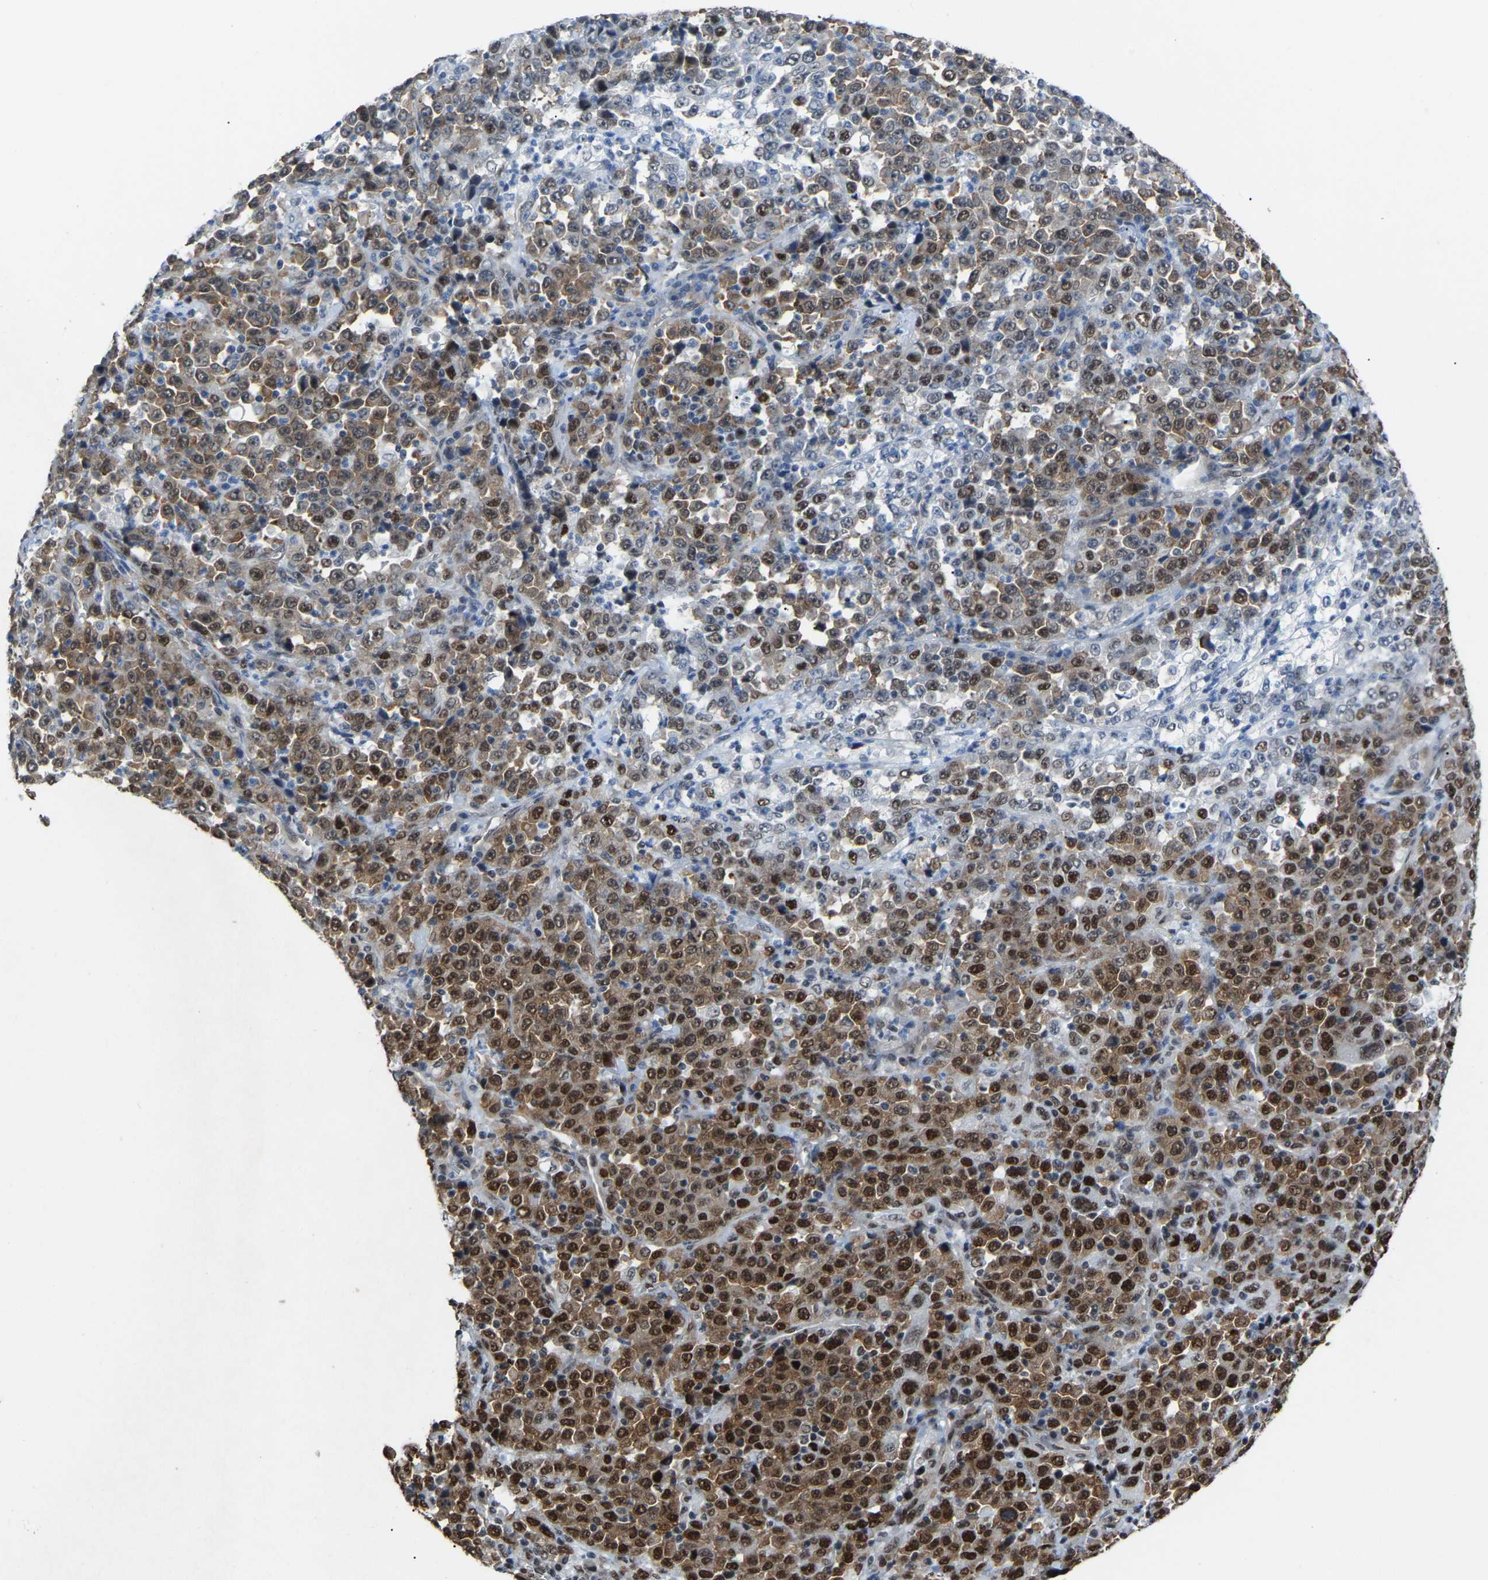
{"staining": {"intensity": "moderate", "quantity": ">75%", "location": "cytoplasmic/membranous,nuclear"}, "tissue": "stomach cancer", "cell_type": "Tumor cells", "image_type": "cancer", "snomed": [{"axis": "morphology", "description": "Normal tissue, NOS"}, {"axis": "morphology", "description": "Adenocarcinoma, NOS"}, {"axis": "topography", "description": "Stomach, upper"}, {"axis": "topography", "description": "Stomach"}], "caption": "Human stomach adenocarcinoma stained for a protein (brown) demonstrates moderate cytoplasmic/membranous and nuclear positive staining in about >75% of tumor cells.", "gene": "DDX5", "patient": {"sex": "male", "age": 59}}